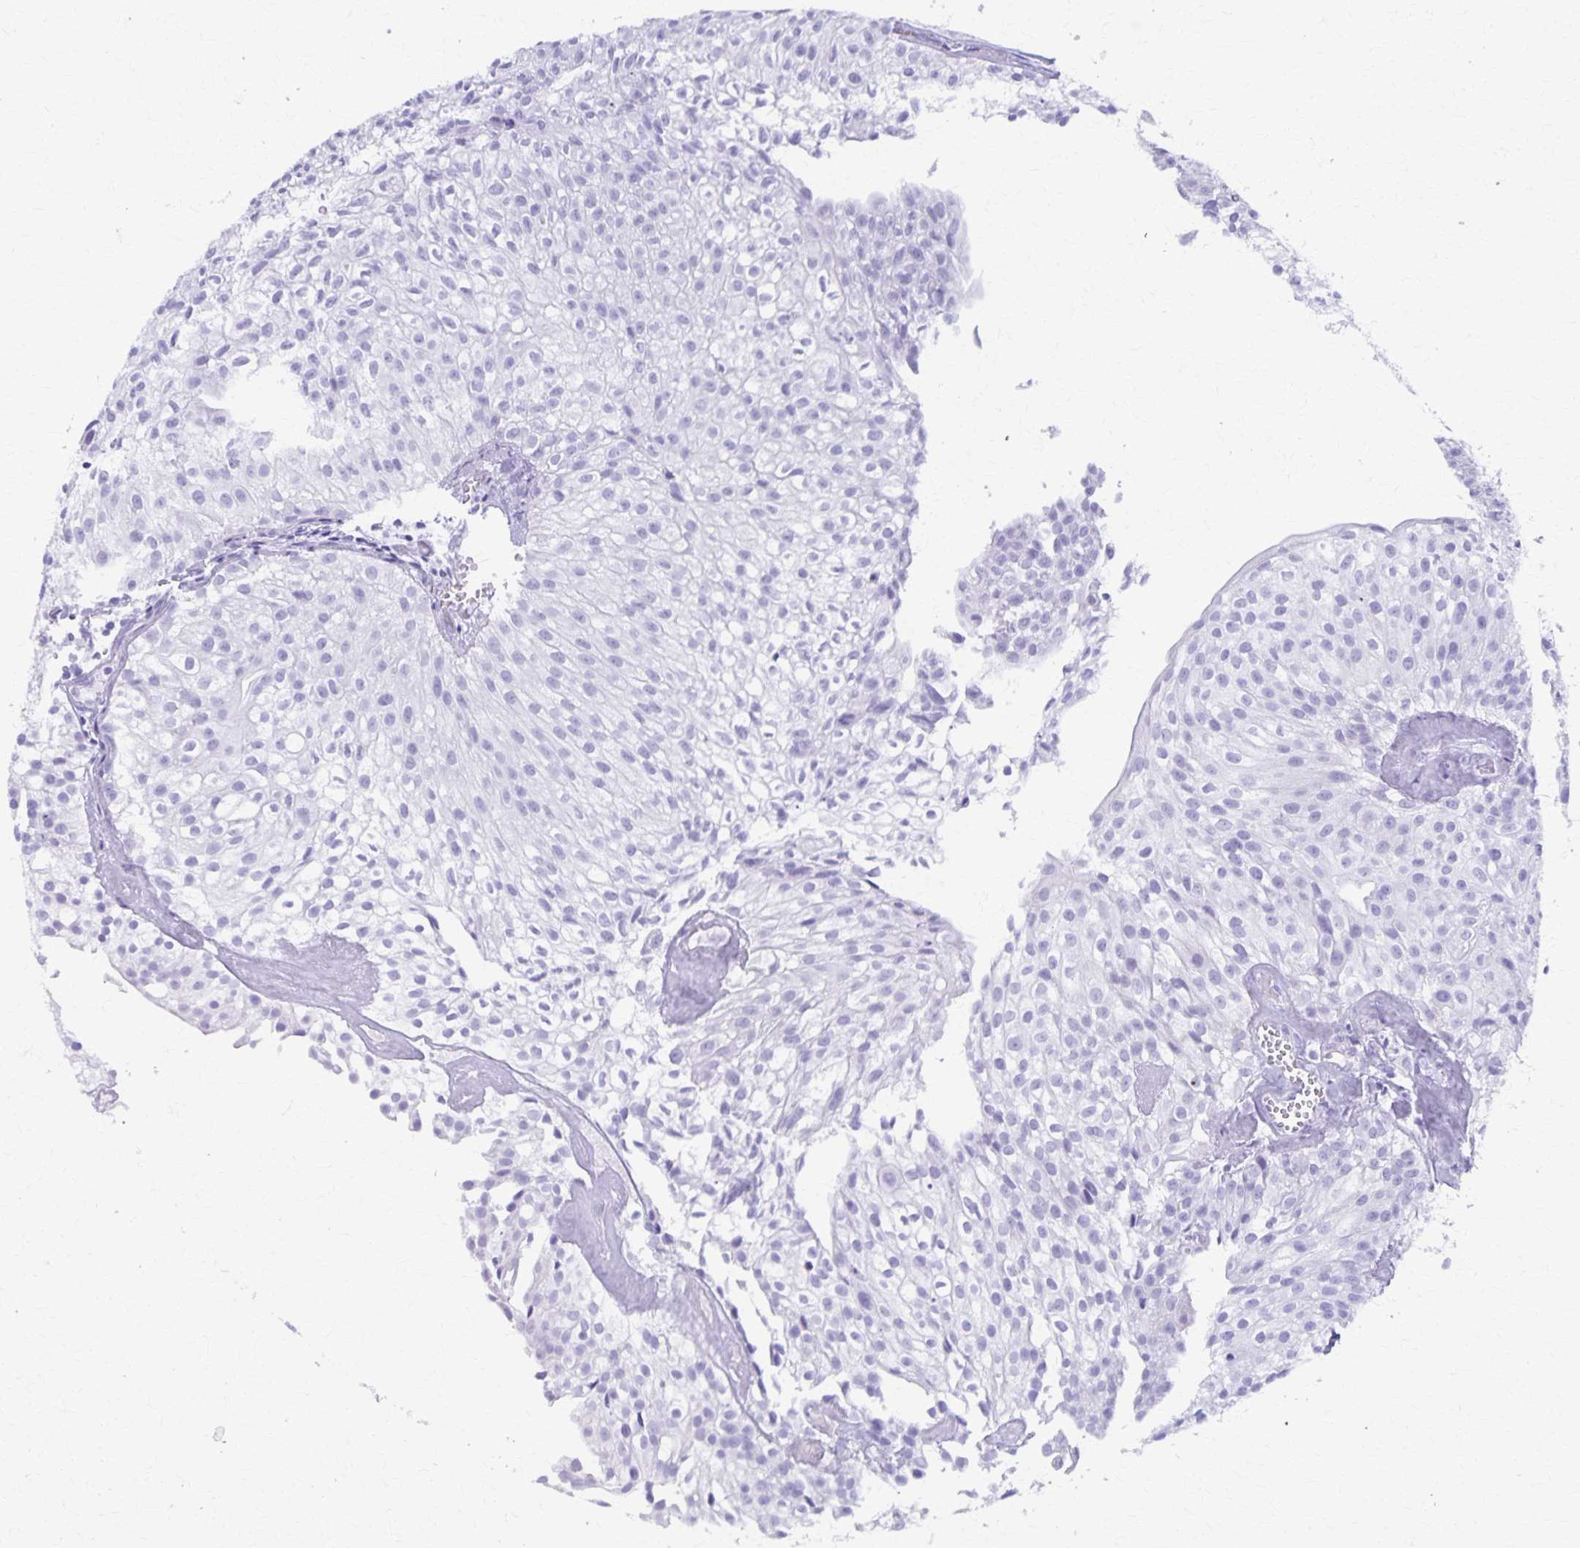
{"staining": {"intensity": "negative", "quantity": "none", "location": "none"}, "tissue": "urothelial cancer", "cell_type": "Tumor cells", "image_type": "cancer", "snomed": [{"axis": "morphology", "description": "Urothelial carcinoma, Low grade"}, {"axis": "topography", "description": "Urinary bladder"}], "caption": "IHC of urothelial carcinoma (low-grade) demonstrates no staining in tumor cells. (DAB (3,3'-diaminobenzidine) immunohistochemistry (IHC), high magnification).", "gene": "DEFA5", "patient": {"sex": "male", "age": 70}}